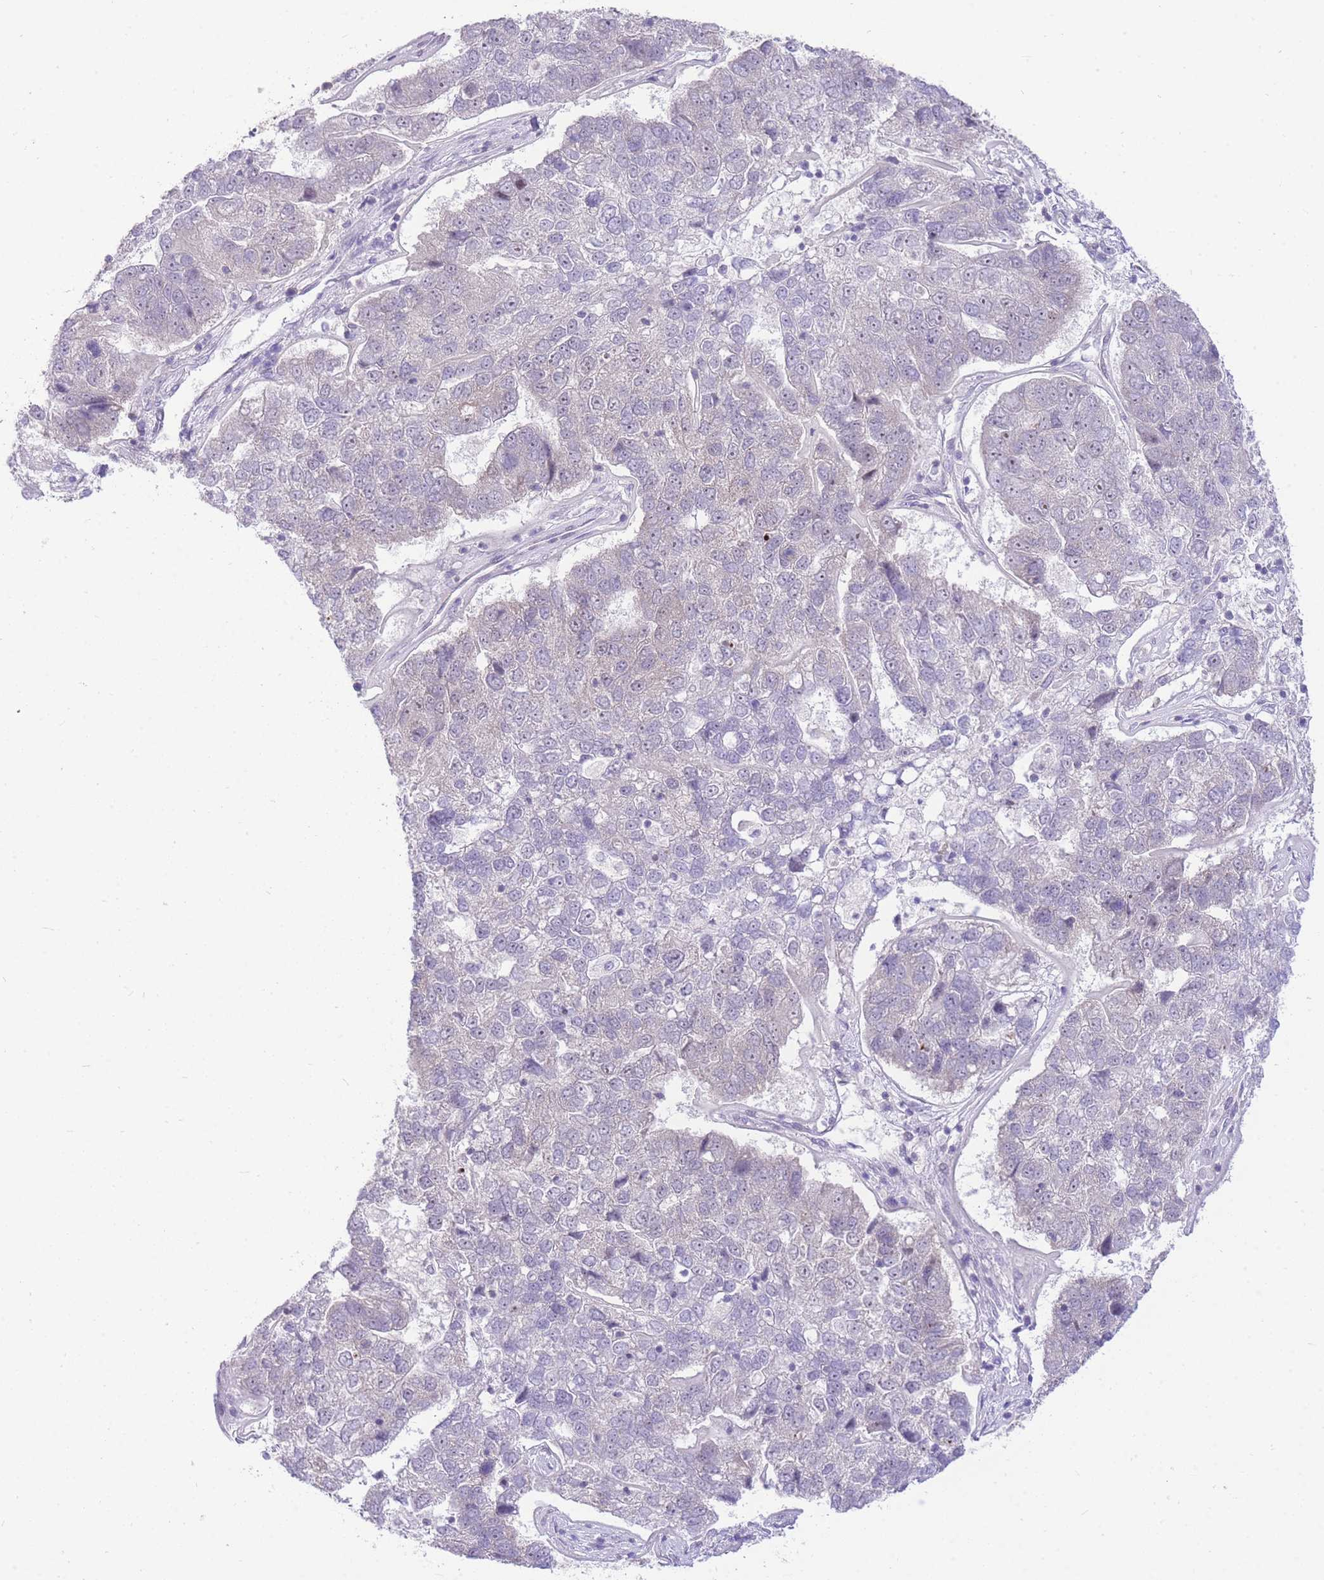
{"staining": {"intensity": "negative", "quantity": "none", "location": "none"}, "tissue": "pancreatic cancer", "cell_type": "Tumor cells", "image_type": "cancer", "snomed": [{"axis": "morphology", "description": "Adenocarcinoma, NOS"}, {"axis": "topography", "description": "Pancreas"}], "caption": "IHC photomicrograph of human adenocarcinoma (pancreatic) stained for a protein (brown), which shows no staining in tumor cells.", "gene": "STK39", "patient": {"sex": "female", "age": 61}}